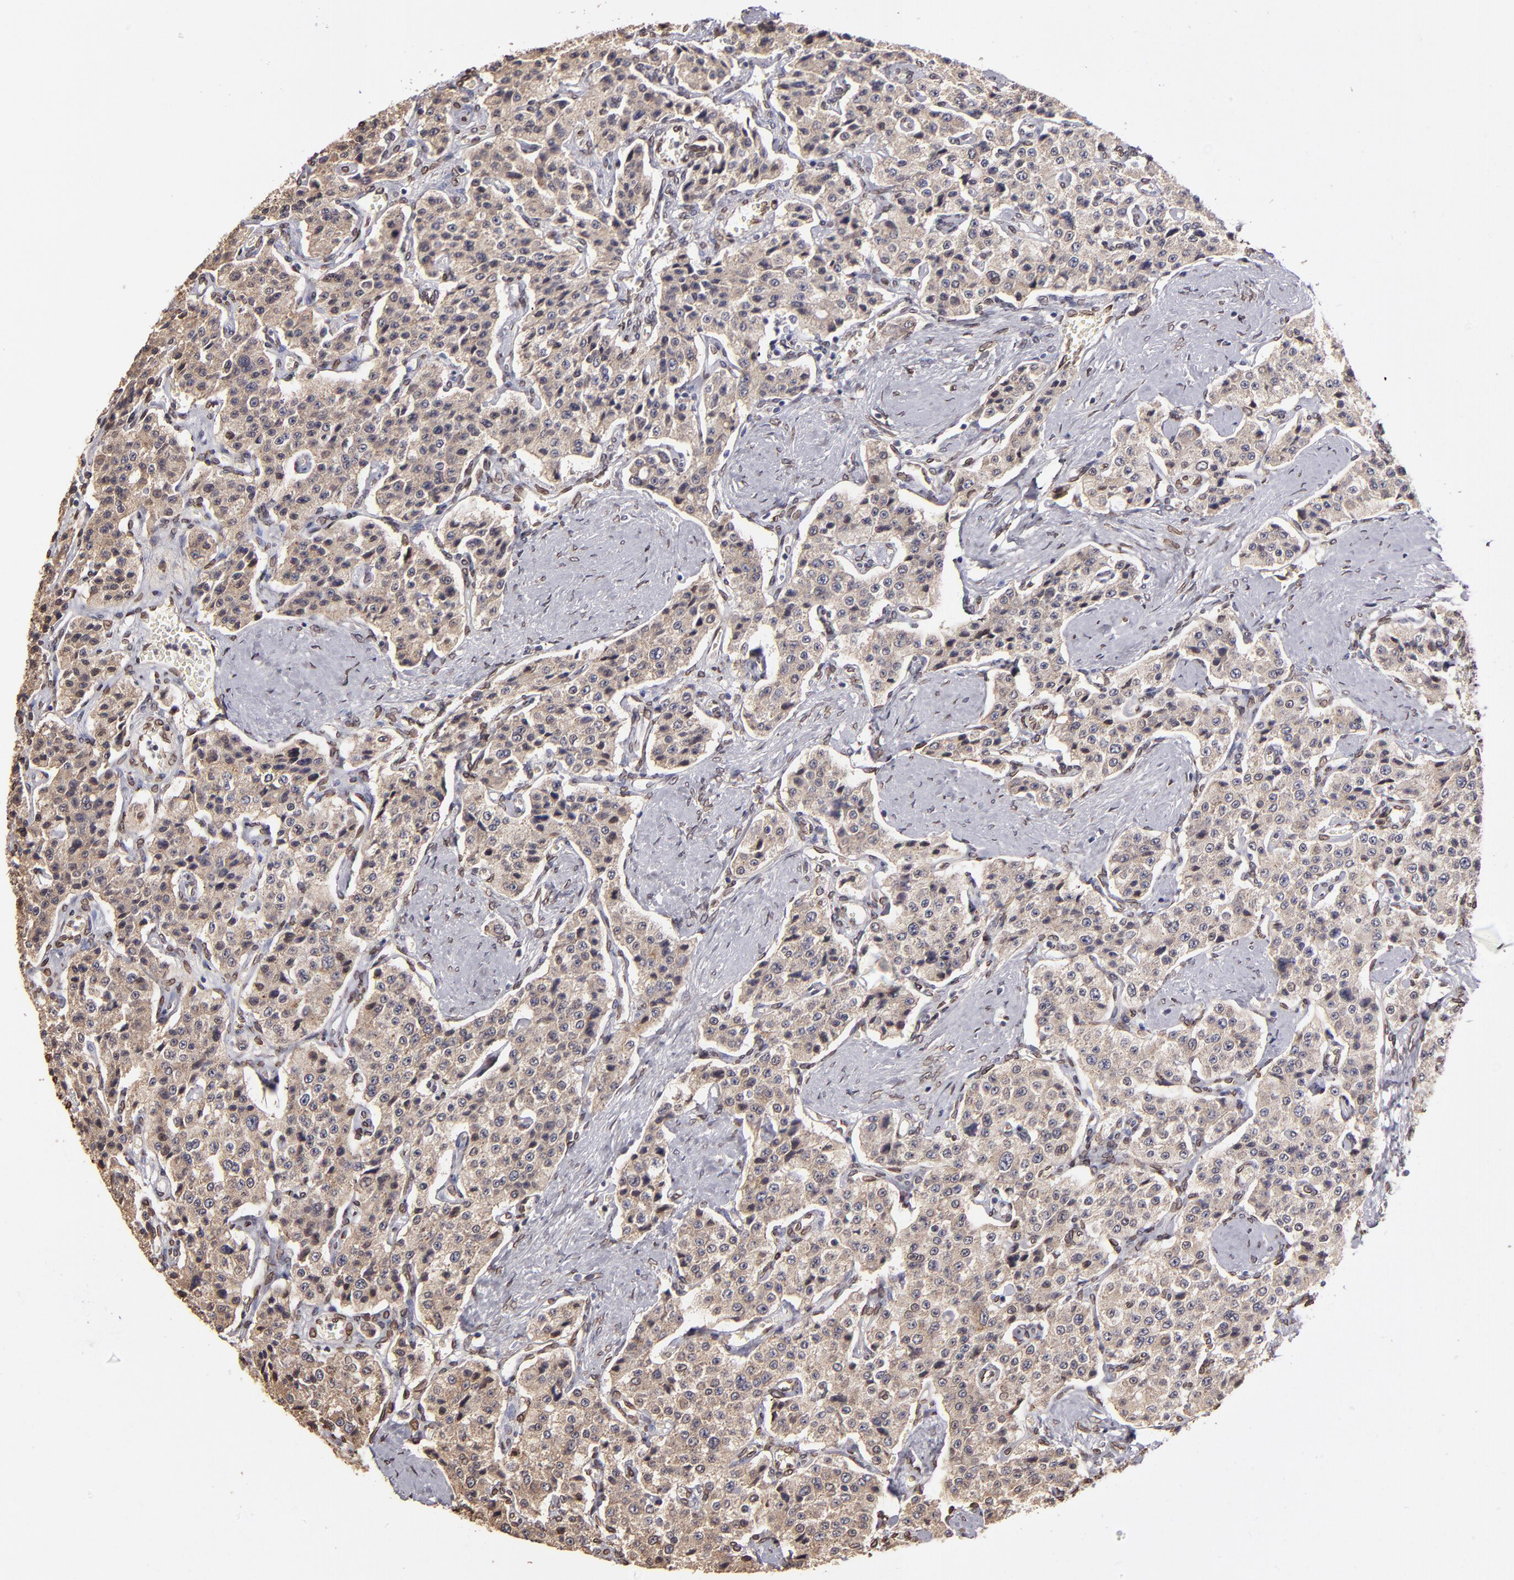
{"staining": {"intensity": "weak", "quantity": ">75%", "location": "cytoplasmic/membranous"}, "tissue": "carcinoid", "cell_type": "Tumor cells", "image_type": "cancer", "snomed": [{"axis": "morphology", "description": "Carcinoid, malignant, NOS"}, {"axis": "topography", "description": "Small intestine"}], "caption": "Protein expression analysis of carcinoid reveals weak cytoplasmic/membranous positivity in approximately >75% of tumor cells. Immunohistochemistry stains the protein in brown and the nuclei are stained blue.", "gene": "PUM3", "patient": {"sex": "male", "age": 52}}